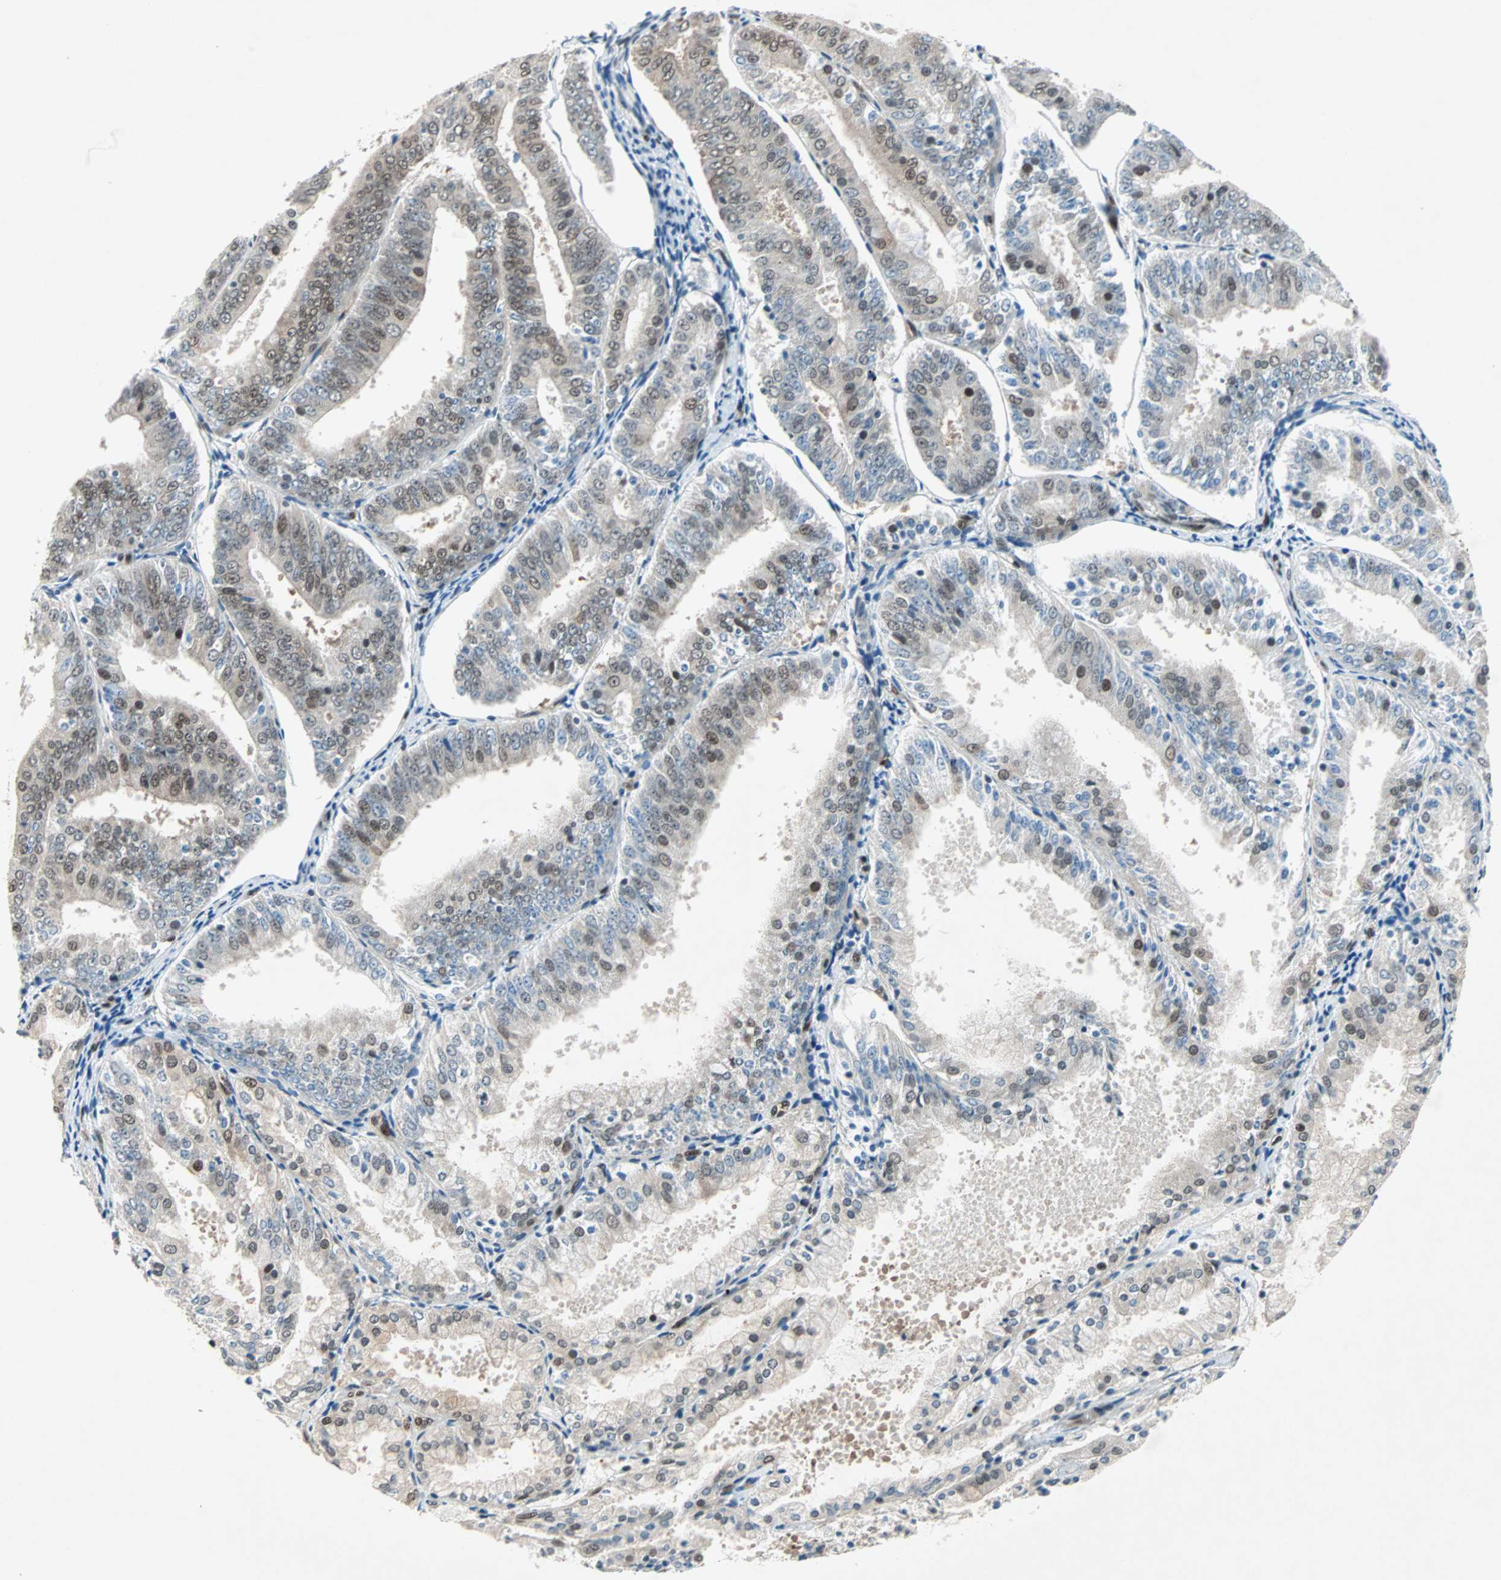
{"staining": {"intensity": "moderate", "quantity": ">75%", "location": "cytoplasmic/membranous,nuclear"}, "tissue": "endometrial cancer", "cell_type": "Tumor cells", "image_type": "cancer", "snomed": [{"axis": "morphology", "description": "Adenocarcinoma, NOS"}, {"axis": "topography", "description": "Endometrium"}], "caption": "Endometrial cancer tissue exhibits moderate cytoplasmic/membranous and nuclear expression in about >75% of tumor cells (DAB (3,3'-diaminobenzidine) IHC, brown staining for protein, blue staining for nuclei).", "gene": "WWTR1", "patient": {"sex": "female", "age": 63}}